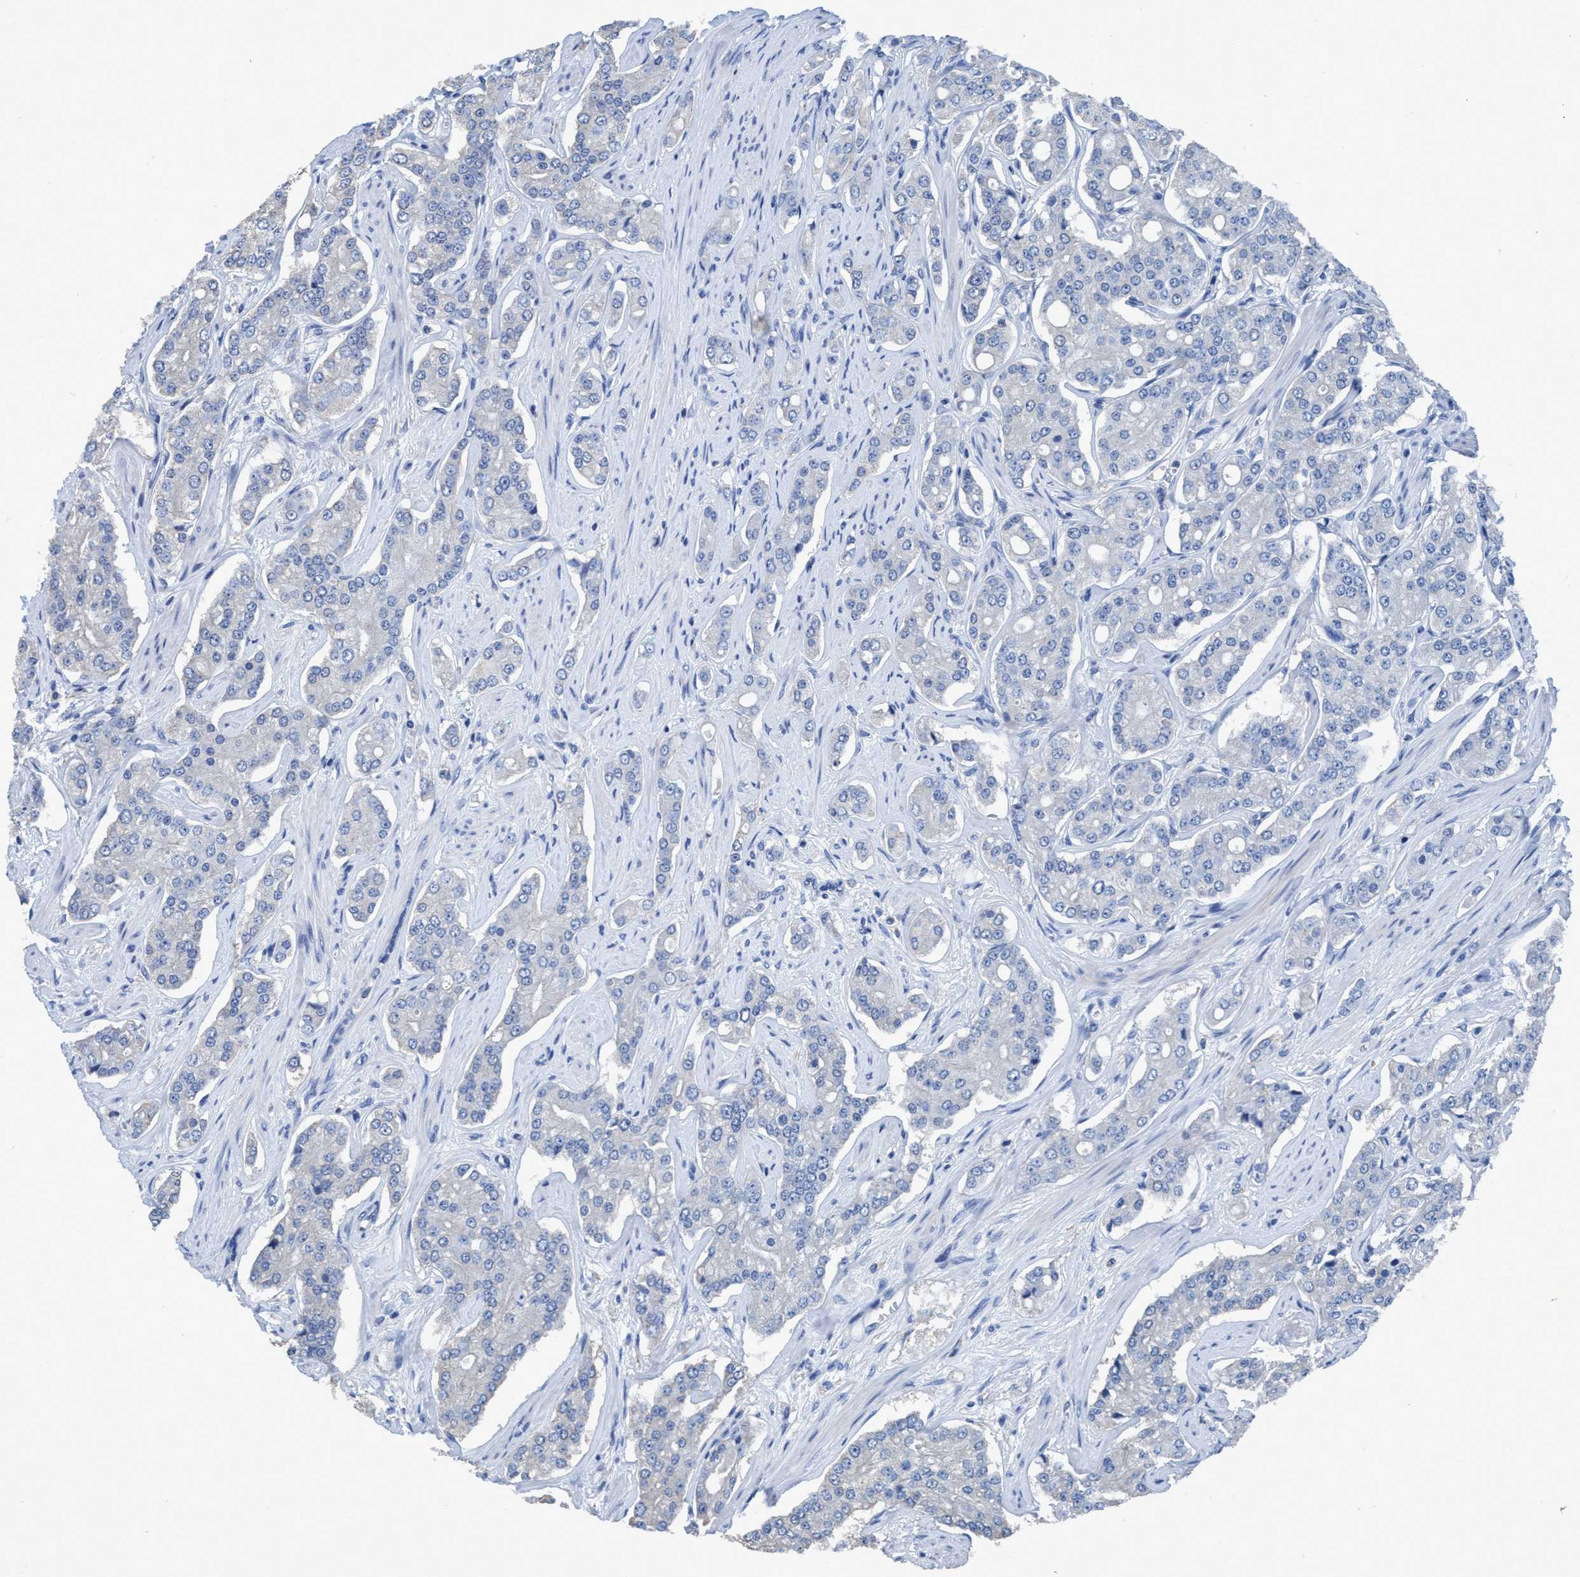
{"staining": {"intensity": "negative", "quantity": "none", "location": "none"}, "tissue": "prostate cancer", "cell_type": "Tumor cells", "image_type": "cancer", "snomed": [{"axis": "morphology", "description": "Normal tissue, NOS"}, {"axis": "morphology", "description": "Adenocarcinoma, High grade"}, {"axis": "topography", "description": "Prostate"}, {"axis": "topography", "description": "Seminal veicle"}], "caption": "The immunohistochemistry (IHC) micrograph has no significant staining in tumor cells of prostate cancer (adenocarcinoma (high-grade)) tissue.", "gene": "DNAI1", "patient": {"sex": "male", "age": 55}}